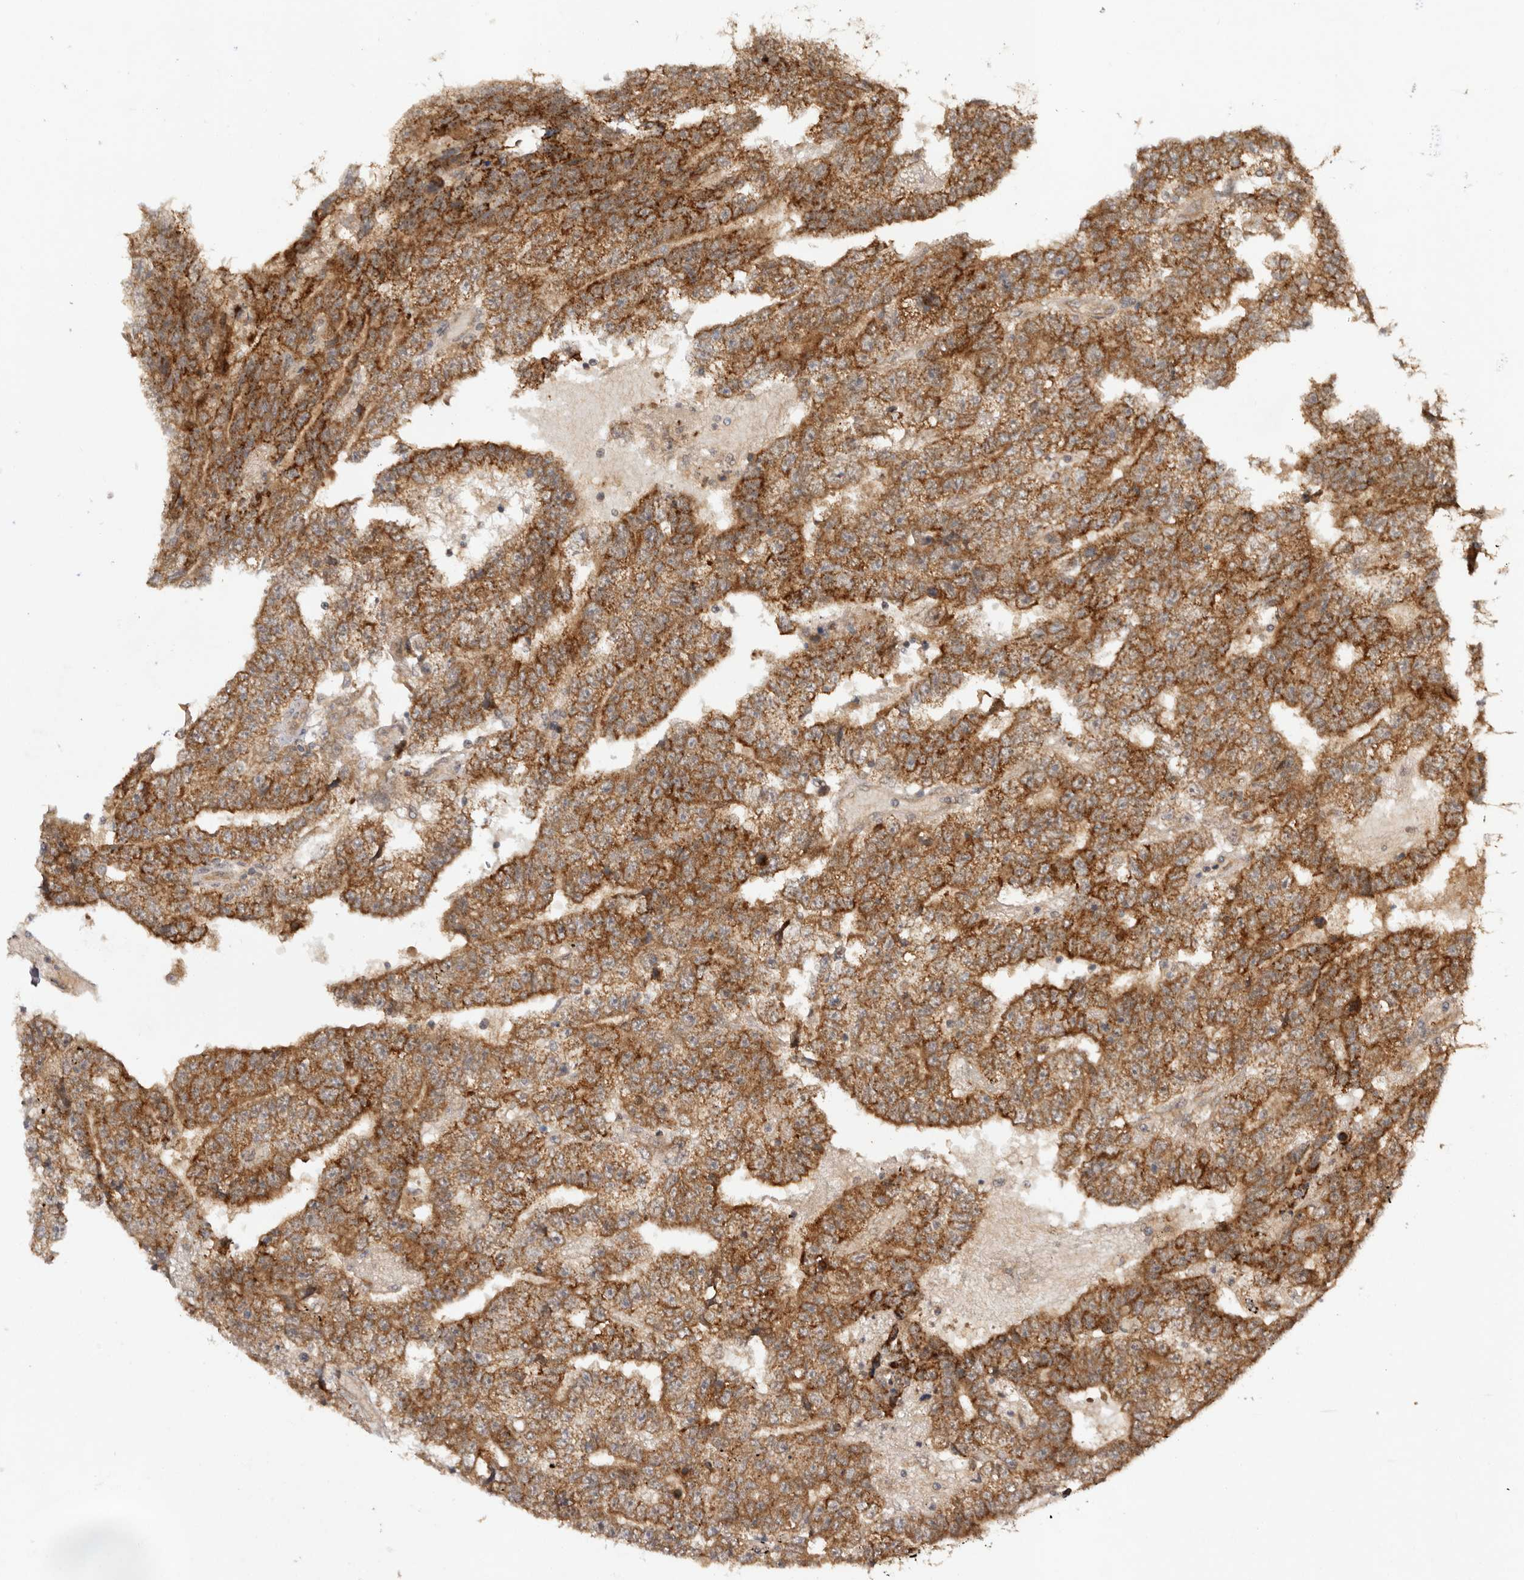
{"staining": {"intensity": "strong", "quantity": ">75%", "location": "cytoplasmic/membranous"}, "tissue": "testis cancer", "cell_type": "Tumor cells", "image_type": "cancer", "snomed": [{"axis": "morphology", "description": "Carcinoma, Embryonal, NOS"}, {"axis": "topography", "description": "Testis"}], "caption": "Human testis cancer (embryonal carcinoma) stained with a protein marker exhibits strong staining in tumor cells.", "gene": "TARS2", "patient": {"sex": "male", "age": 25}}